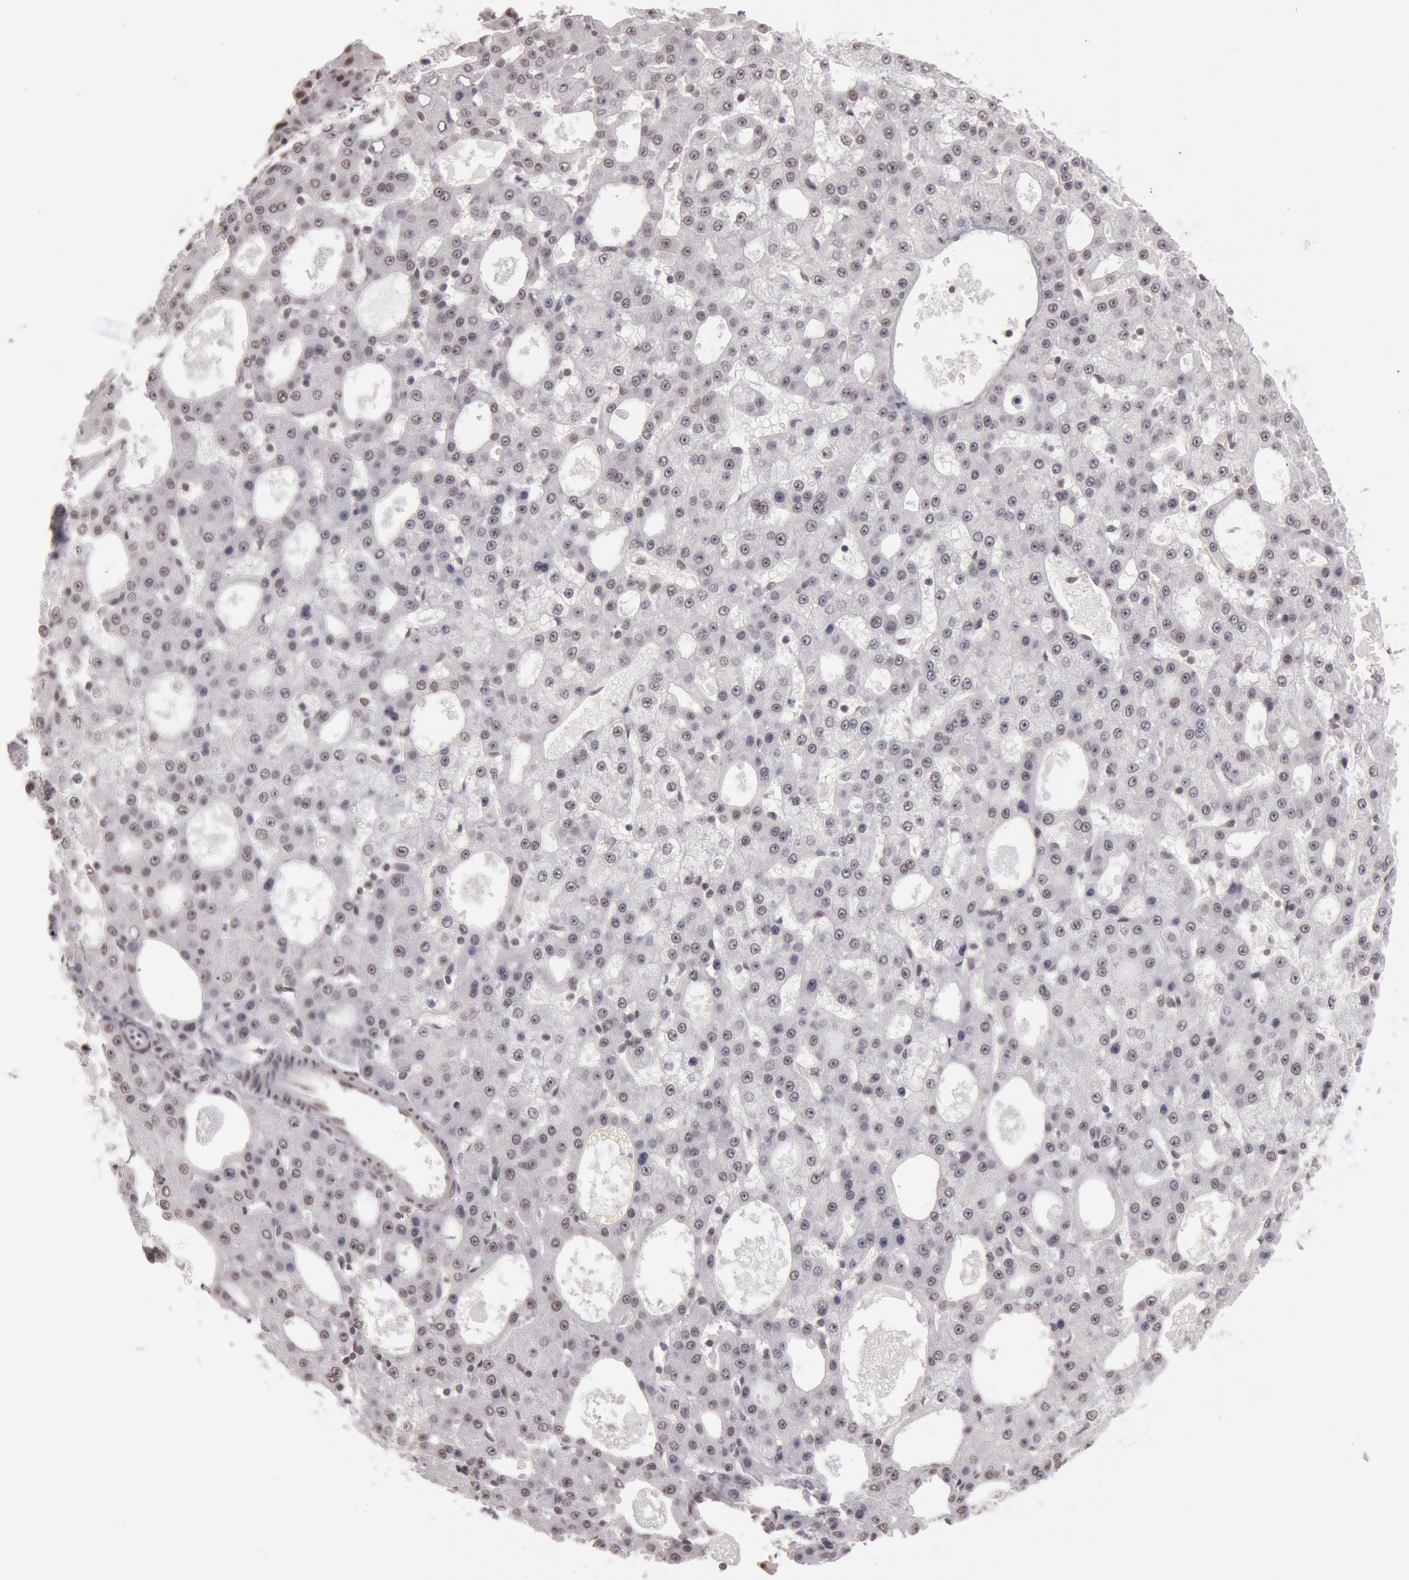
{"staining": {"intensity": "negative", "quantity": "none", "location": "none"}, "tissue": "liver cancer", "cell_type": "Tumor cells", "image_type": "cancer", "snomed": [{"axis": "morphology", "description": "Carcinoma, Hepatocellular, NOS"}, {"axis": "topography", "description": "Liver"}], "caption": "Liver cancer (hepatocellular carcinoma) was stained to show a protein in brown. There is no significant staining in tumor cells.", "gene": "ESS2", "patient": {"sex": "male", "age": 47}}